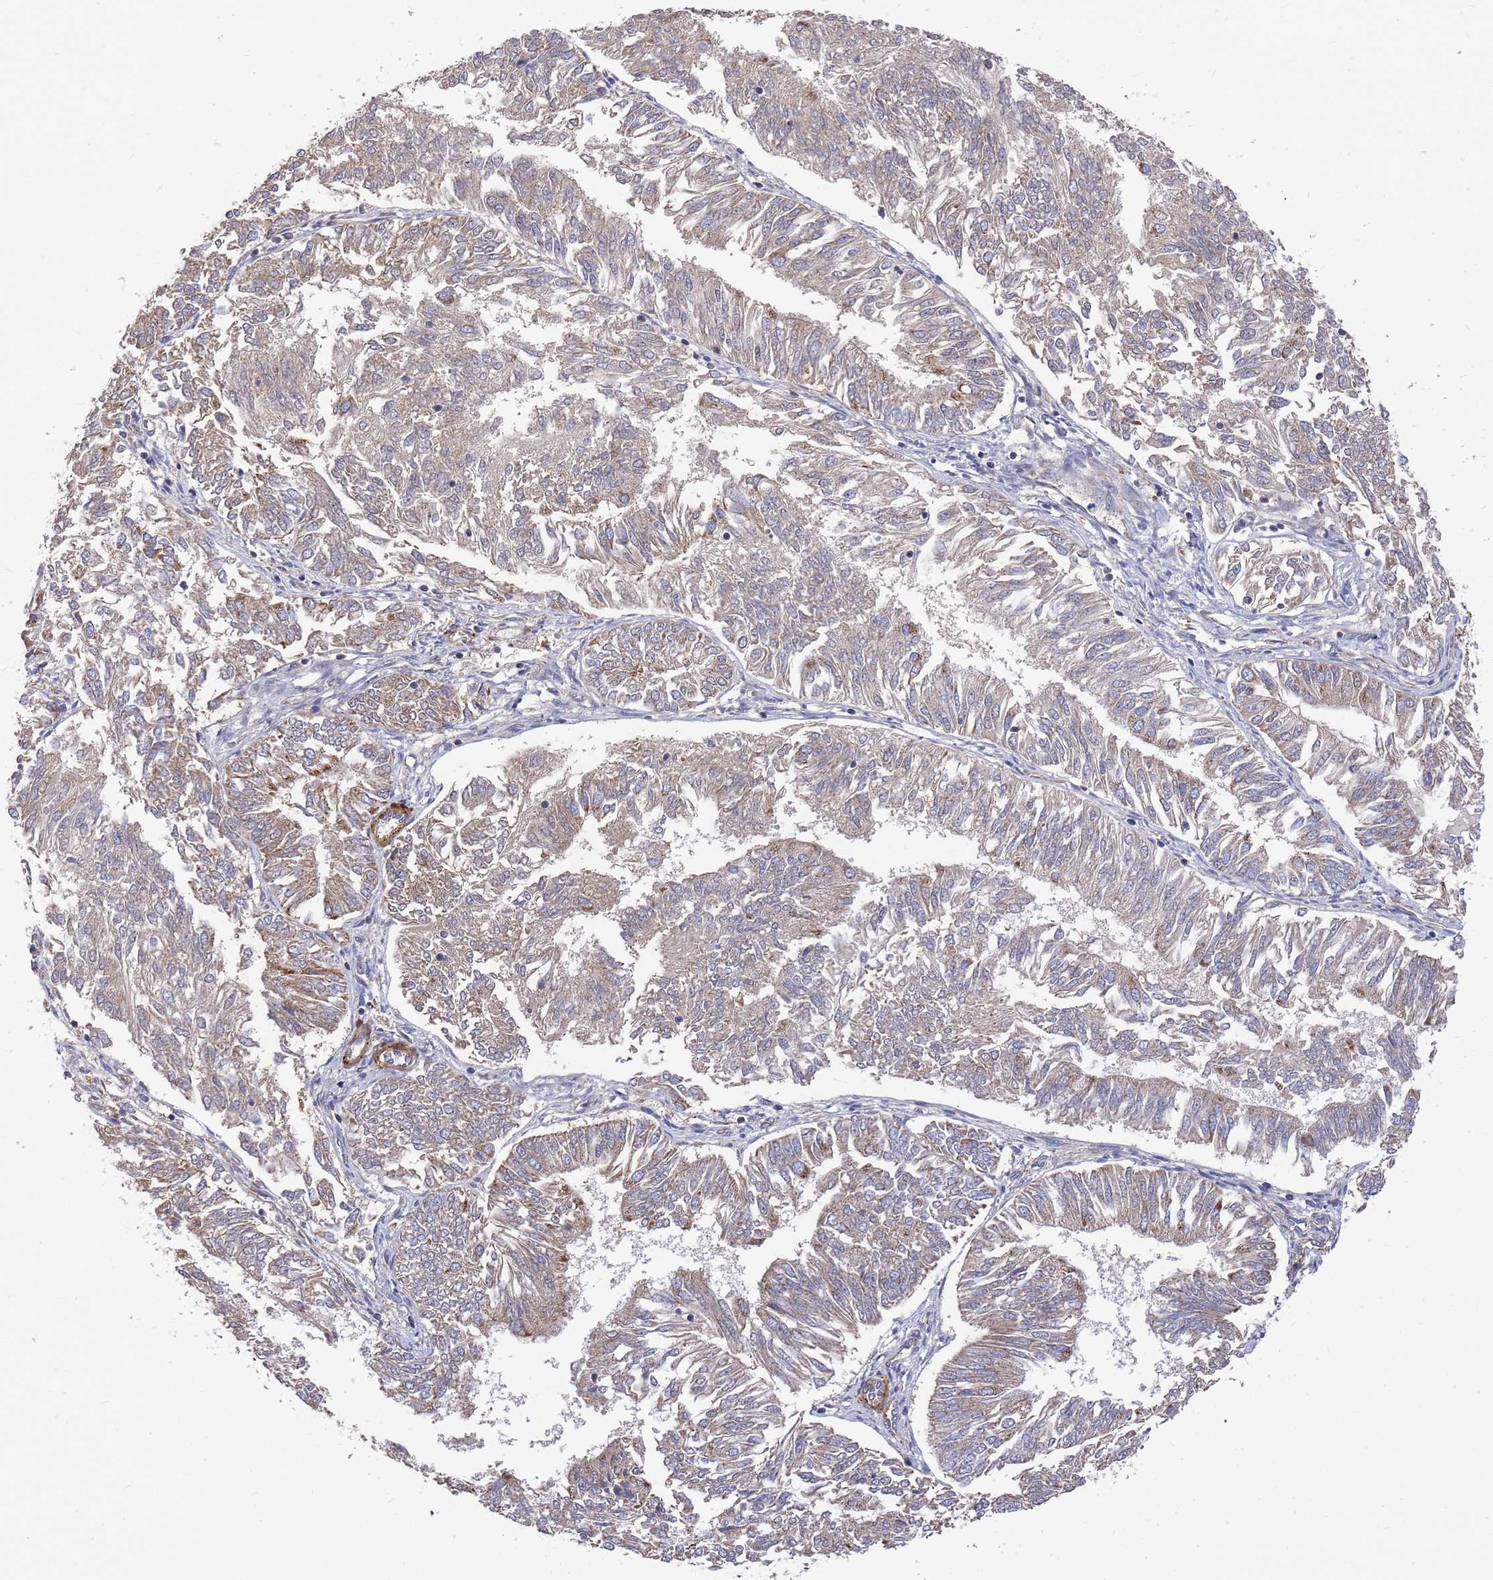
{"staining": {"intensity": "moderate", "quantity": "<25%", "location": "cytoplasmic/membranous"}, "tissue": "endometrial cancer", "cell_type": "Tumor cells", "image_type": "cancer", "snomed": [{"axis": "morphology", "description": "Adenocarcinoma, NOS"}, {"axis": "topography", "description": "Endometrium"}], "caption": "Immunohistochemistry (IHC) (DAB (3,3'-diaminobenzidine)) staining of human endometrial cancer displays moderate cytoplasmic/membranous protein positivity in approximately <25% of tumor cells.", "gene": "WDFY3", "patient": {"sex": "female", "age": 58}}